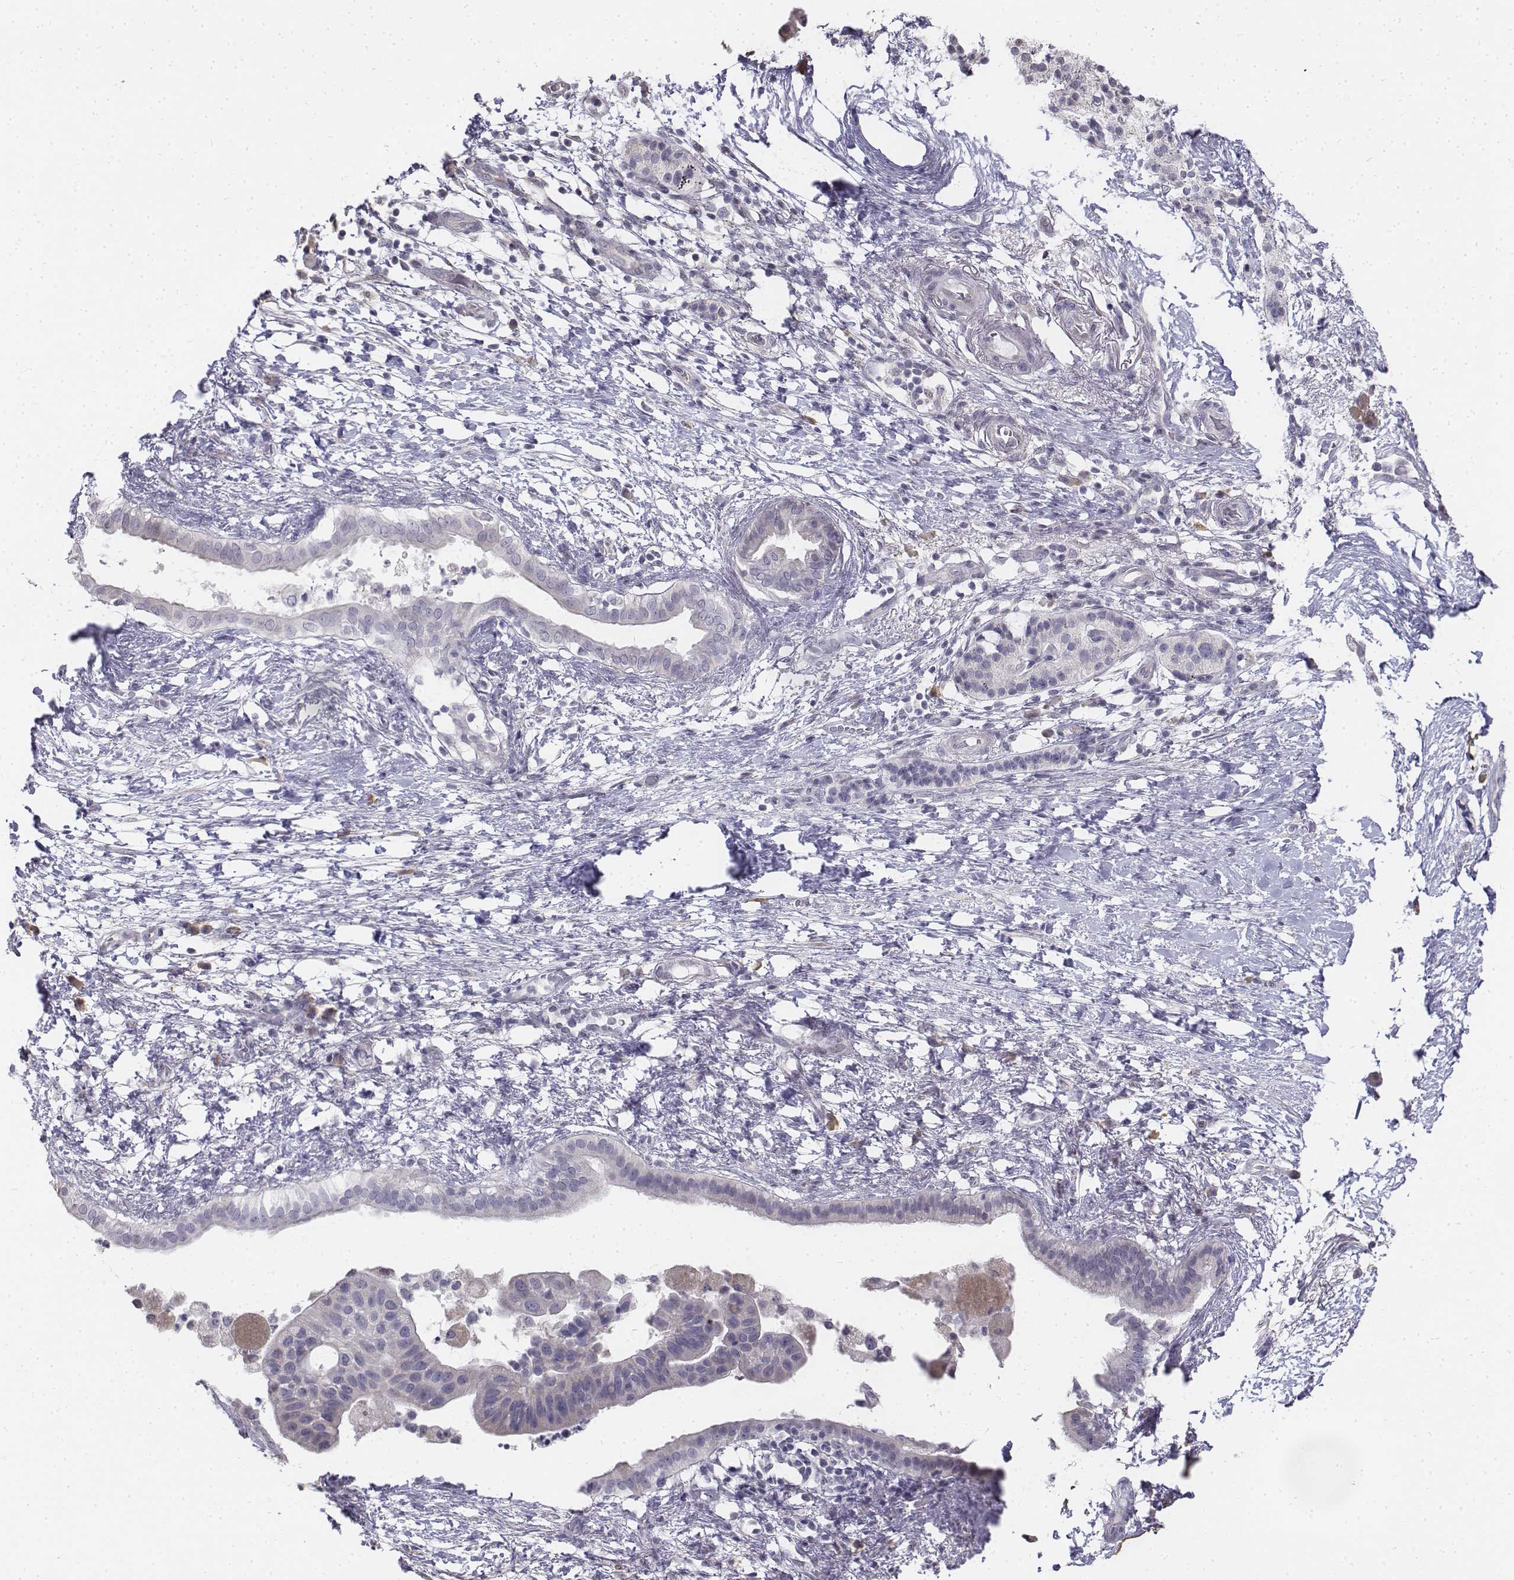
{"staining": {"intensity": "negative", "quantity": "none", "location": "none"}, "tissue": "pancreatic cancer", "cell_type": "Tumor cells", "image_type": "cancer", "snomed": [{"axis": "morphology", "description": "Adenocarcinoma, NOS"}, {"axis": "topography", "description": "Pancreas"}], "caption": "Tumor cells are negative for protein expression in human adenocarcinoma (pancreatic). Brightfield microscopy of immunohistochemistry (IHC) stained with DAB (brown) and hematoxylin (blue), captured at high magnification.", "gene": "PENK", "patient": {"sex": "female", "age": 72}}